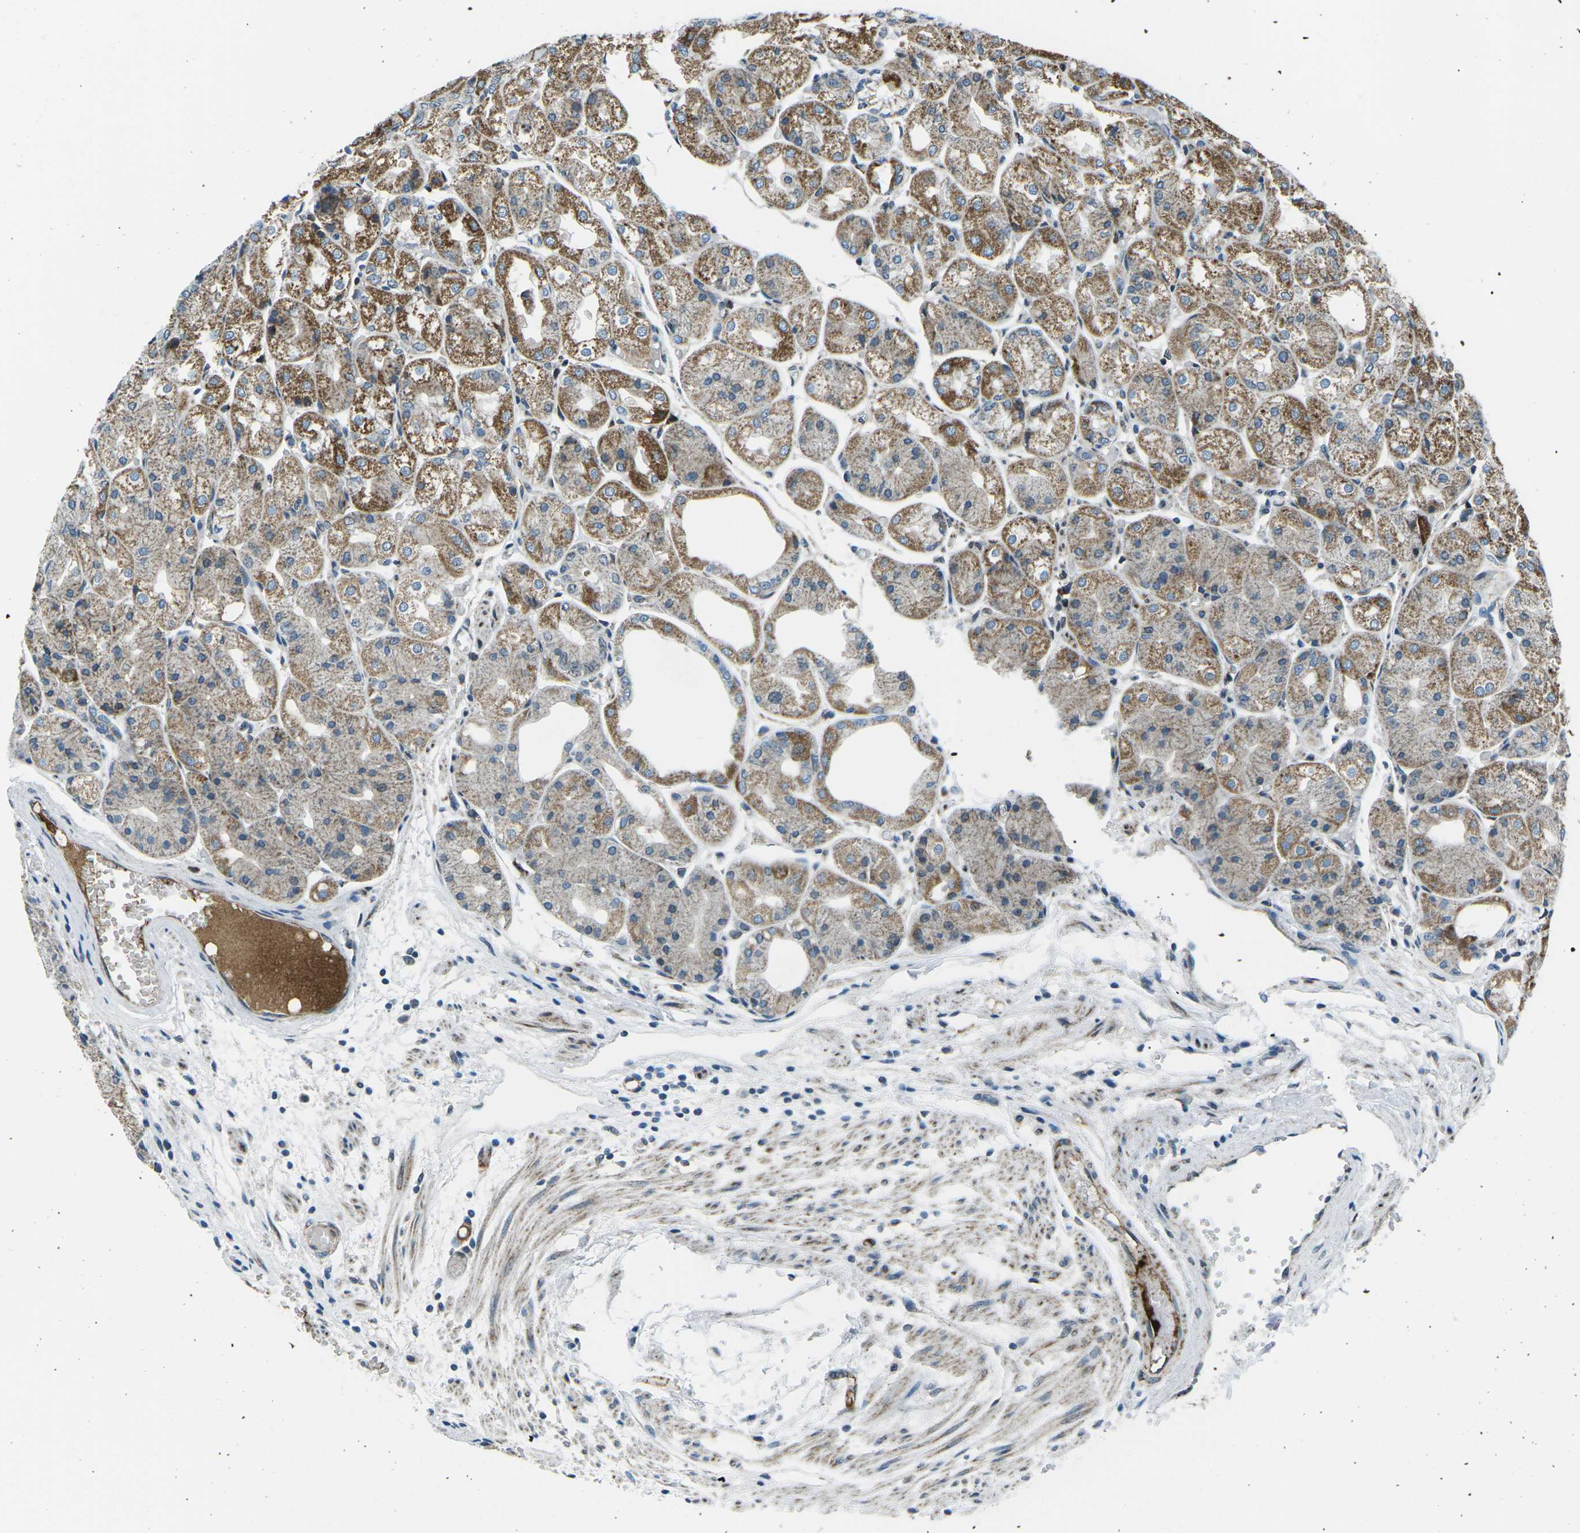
{"staining": {"intensity": "strong", "quantity": ">75%", "location": "cytoplasmic/membranous"}, "tissue": "stomach", "cell_type": "Glandular cells", "image_type": "normal", "snomed": [{"axis": "morphology", "description": "Normal tissue, NOS"}, {"axis": "topography", "description": "Stomach, upper"}], "caption": "DAB immunohistochemical staining of normal human stomach demonstrates strong cytoplasmic/membranous protein expression in about >75% of glandular cells.", "gene": "RFESD", "patient": {"sex": "male", "age": 72}}